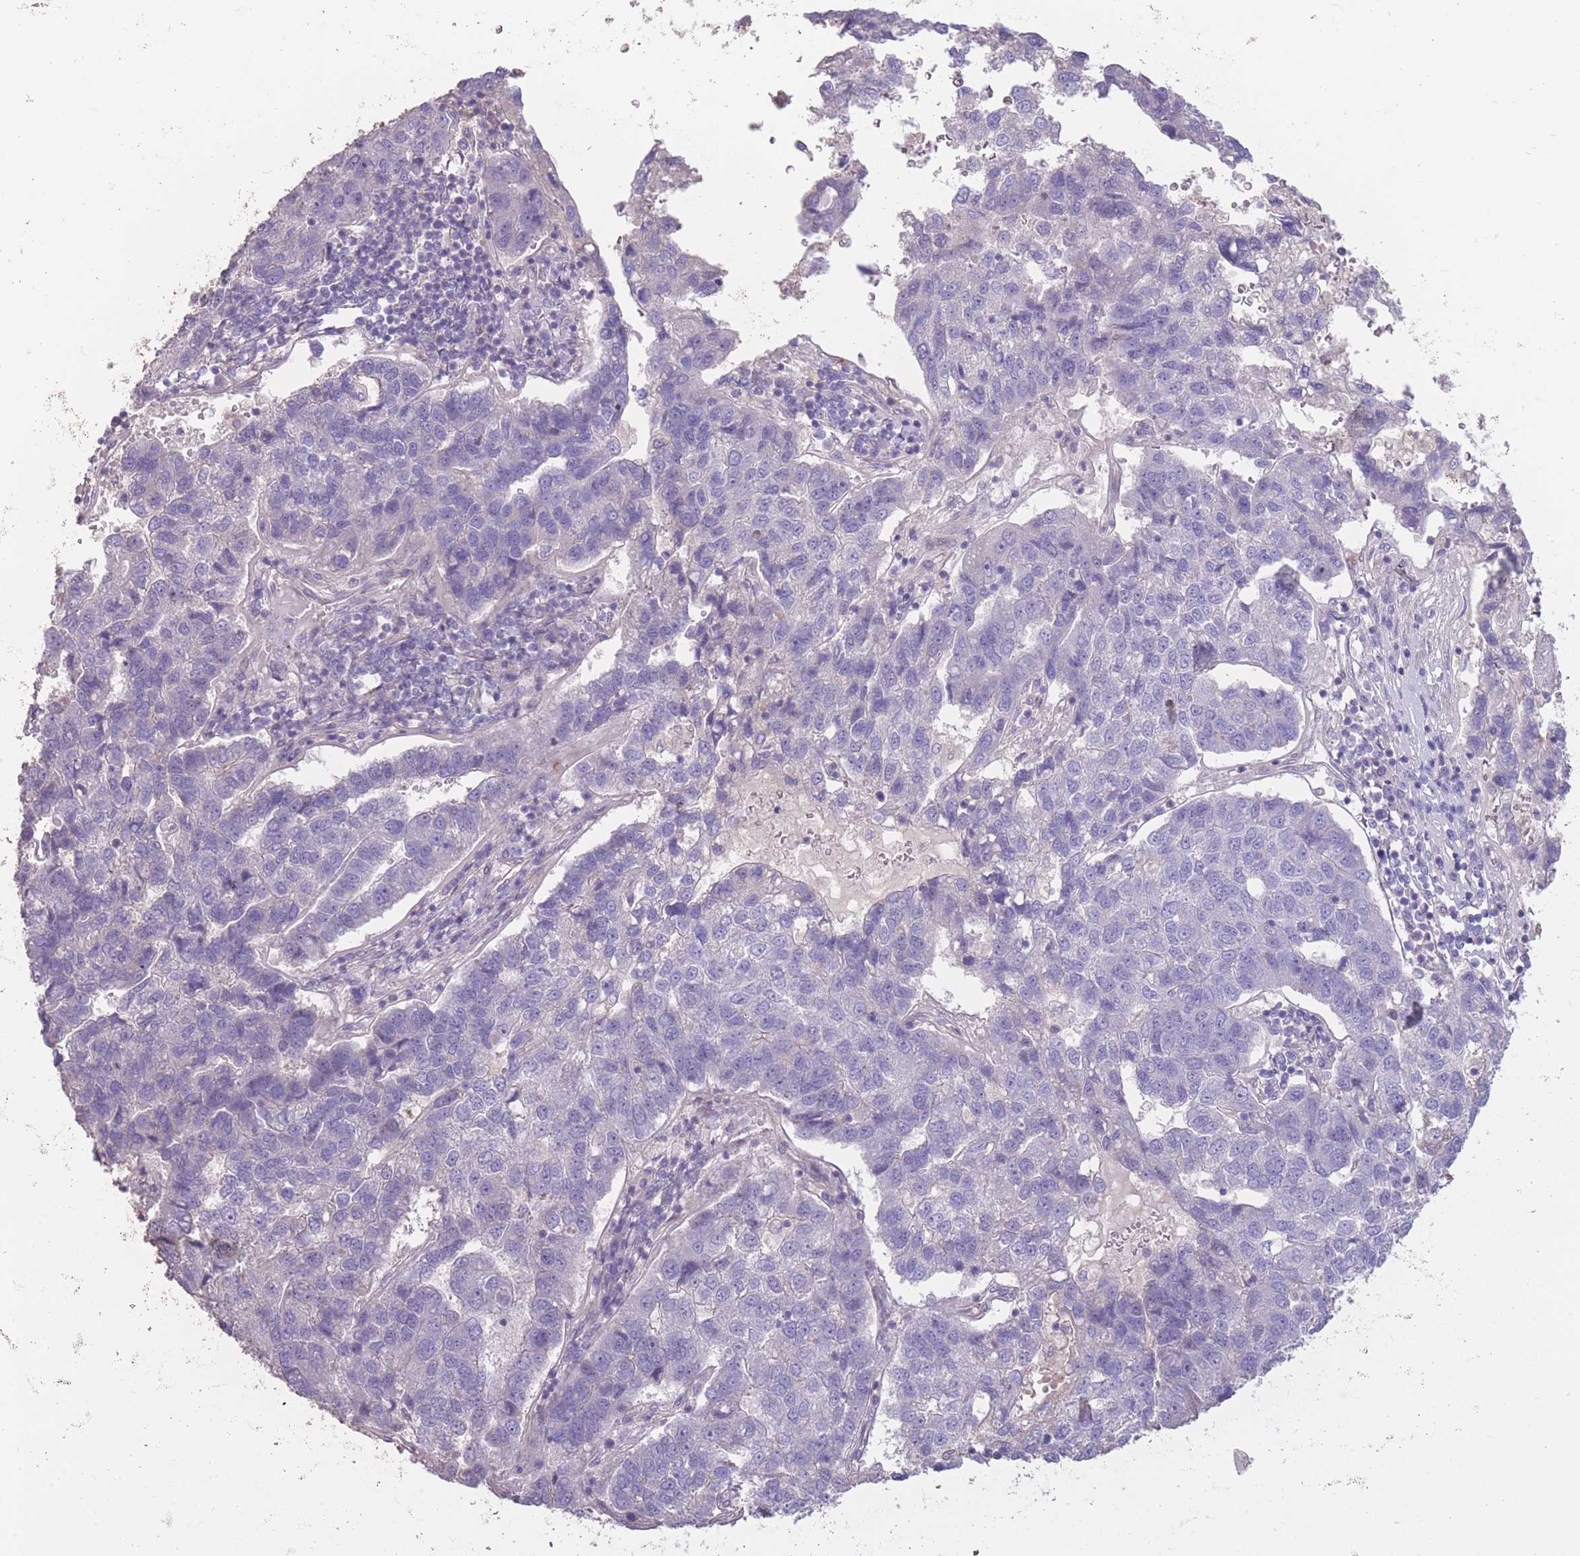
{"staining": {"intensity": "negative", "quantity": "none", "location": "none"}, "tissue": "pancreatic cancer", "cell_type": "Tumor cells", "image_type": "cancer", "snomed": [{"axis": "morphology", "description": "Adenocarcinoma, NOS"}, {"axis": "topography", "description": "Pancreas"}], "caption": "Tumor cells show no significant positivity in adenocarcinoma (pancreatic). (Brightfield microscopy of DAB IHC at high magnification).", "gene": "RSPH10B", "patient": {"sex": "female", "age": 61}}